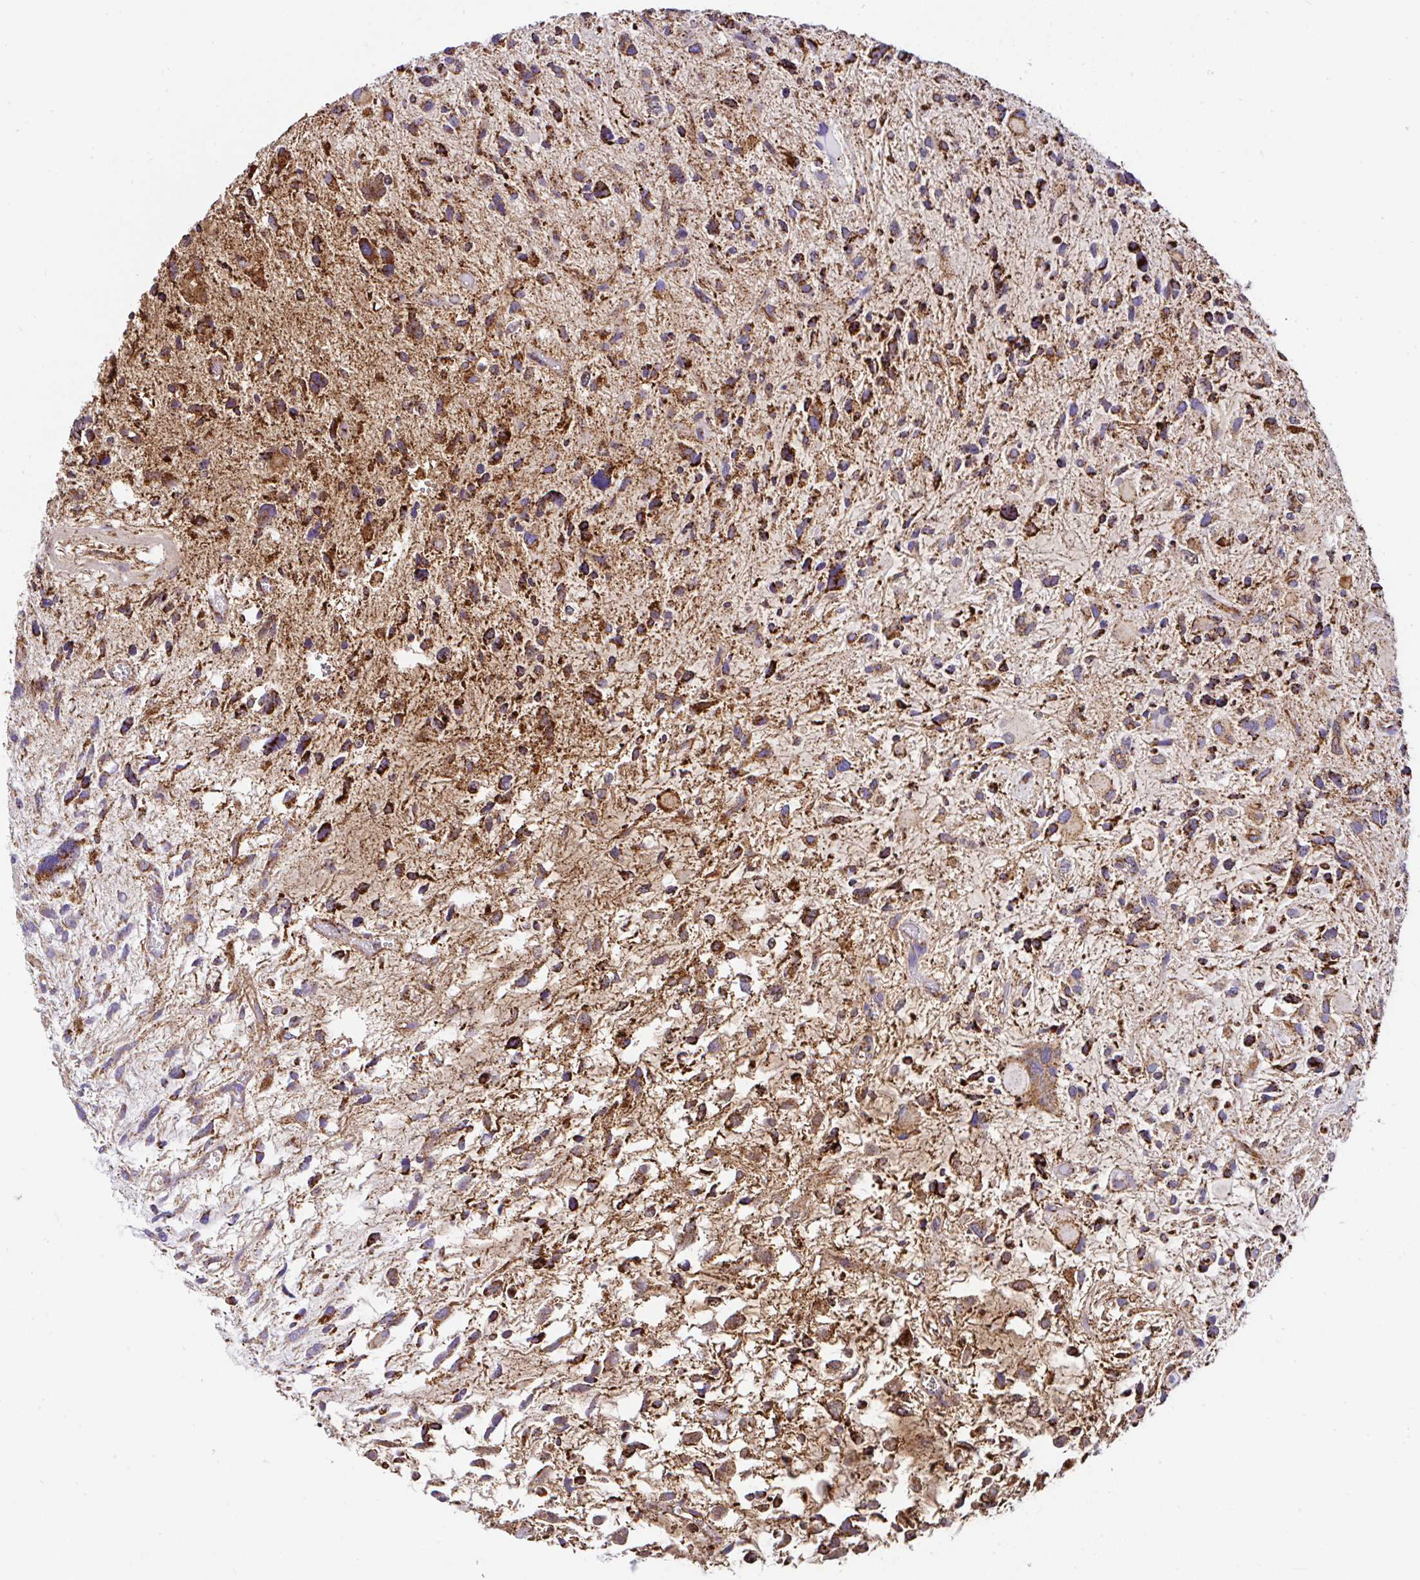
{"staining": {"intensity": "strong", "quantity": ">75%", "location": "cytoplasmic/membranous"}, "tissue": "glioma", "cell_type": "Tumor cells", "image_type": "cancer", "snomed": [{"axis": "morphology", "description": "Glioma, malignant, High grade"}, {"axis": "topography", "description": "Brain"}], "caption": "An IHC image of tumor tissue is shown. Protein staining in brown shows strong cytoplasmic/membranous positivity in high-grade glioma (malignant) within tumor cells.", "gene": "ANKRD33B", "patient": {"sex": "female", "age": 11}}